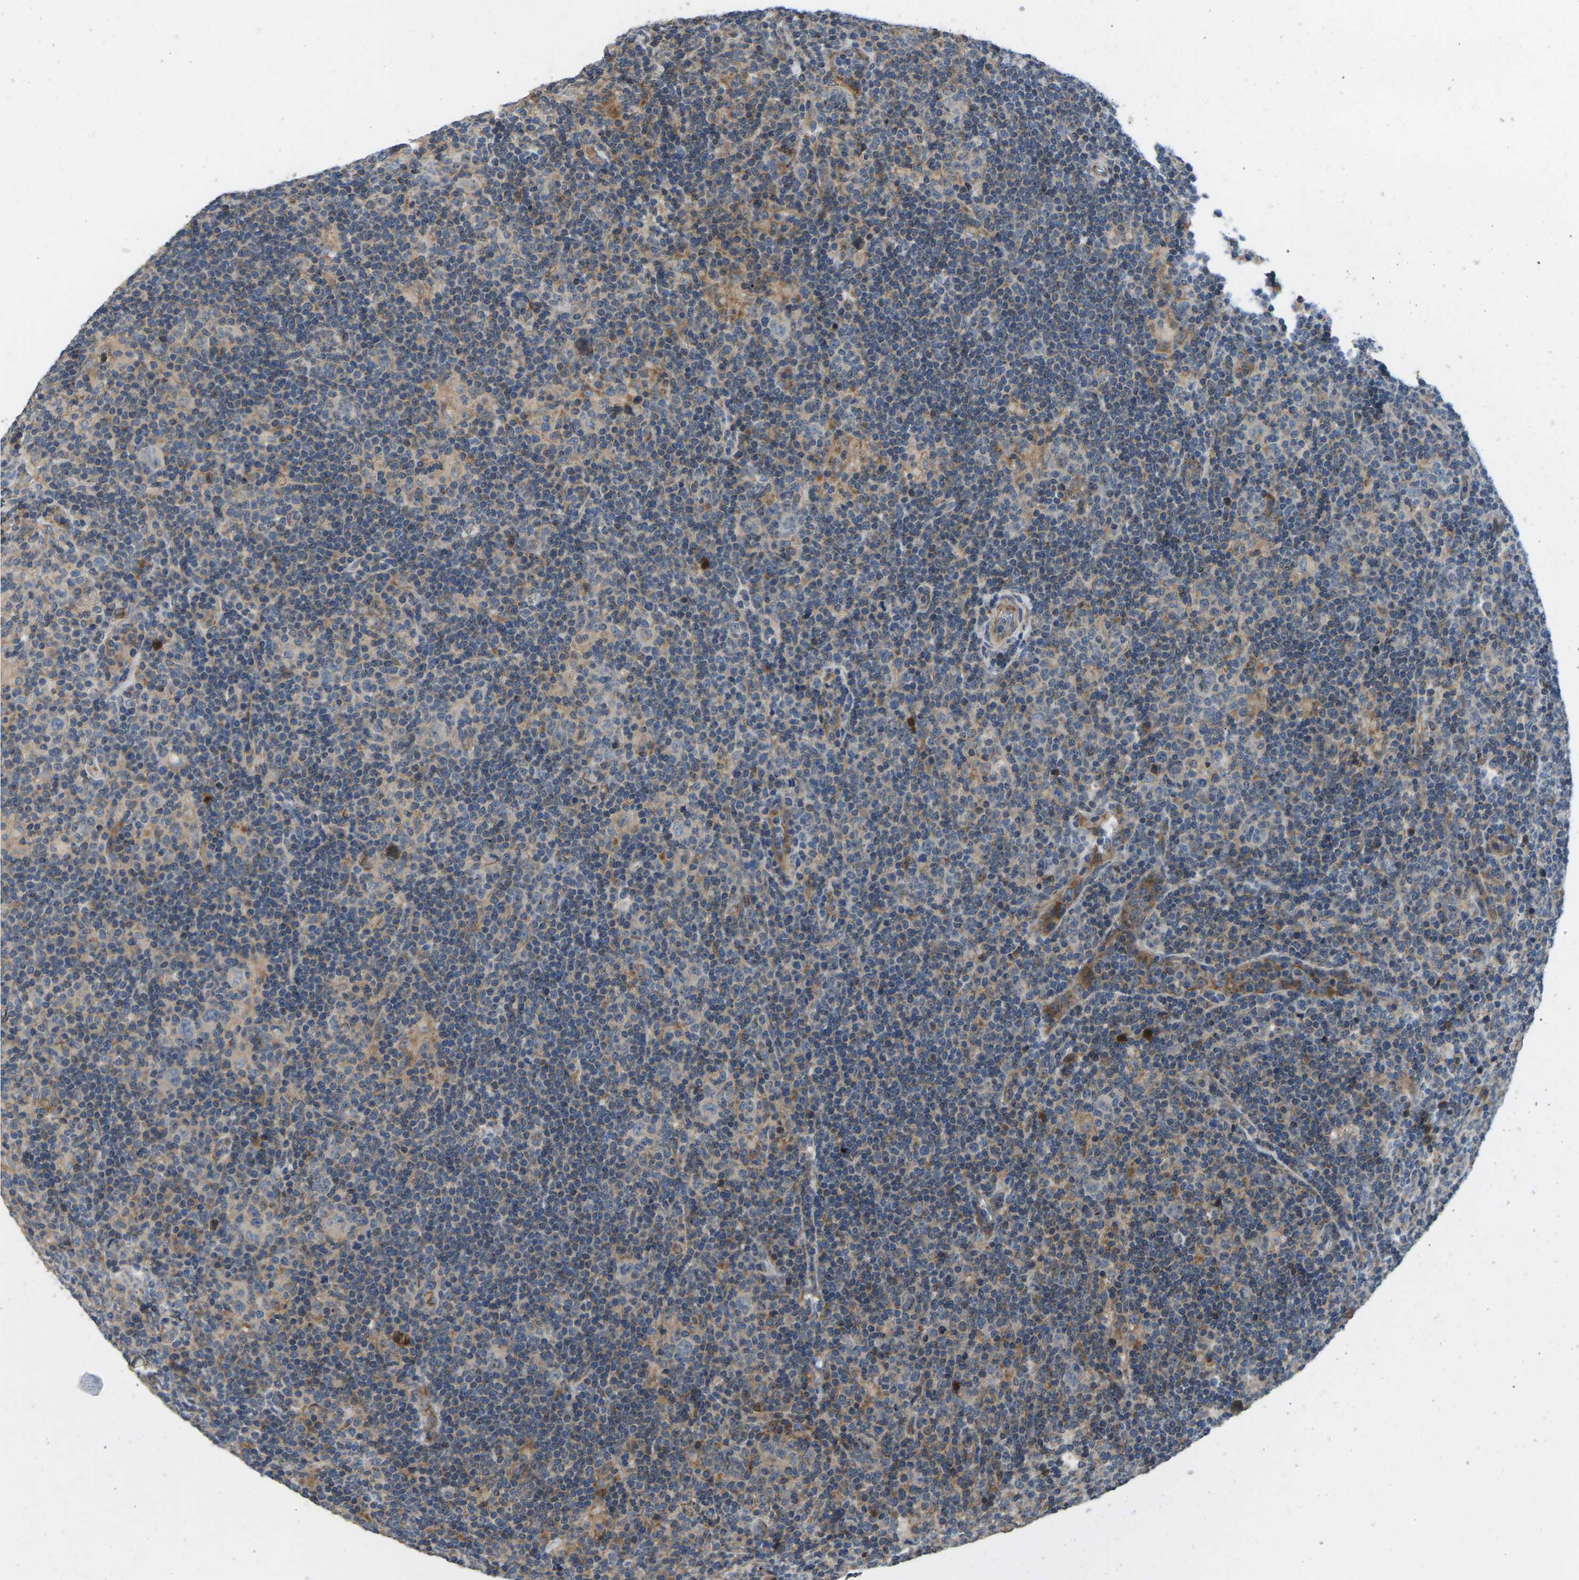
{"staining": {"intensity": "negative", "quantity": "none", "location": "none"}, "tissue": "lymphoma", "cell_type": "Tumor cells", "image_type": "cancer", "snomed": [{"axis": "morphology", "description": "Hodgkin's disease, NOS"}, {"axis": "topography", "description": "Lymph node"}], "caption": "This histopathology image is of Hodgkin's disease stained with immunohistochemistry to label a protein in brown with the nuclei are counter-stained blue. There is no staining in tumor cells.", "gene": "RBP1", "patient": {"sex": "female", "age": 57}}